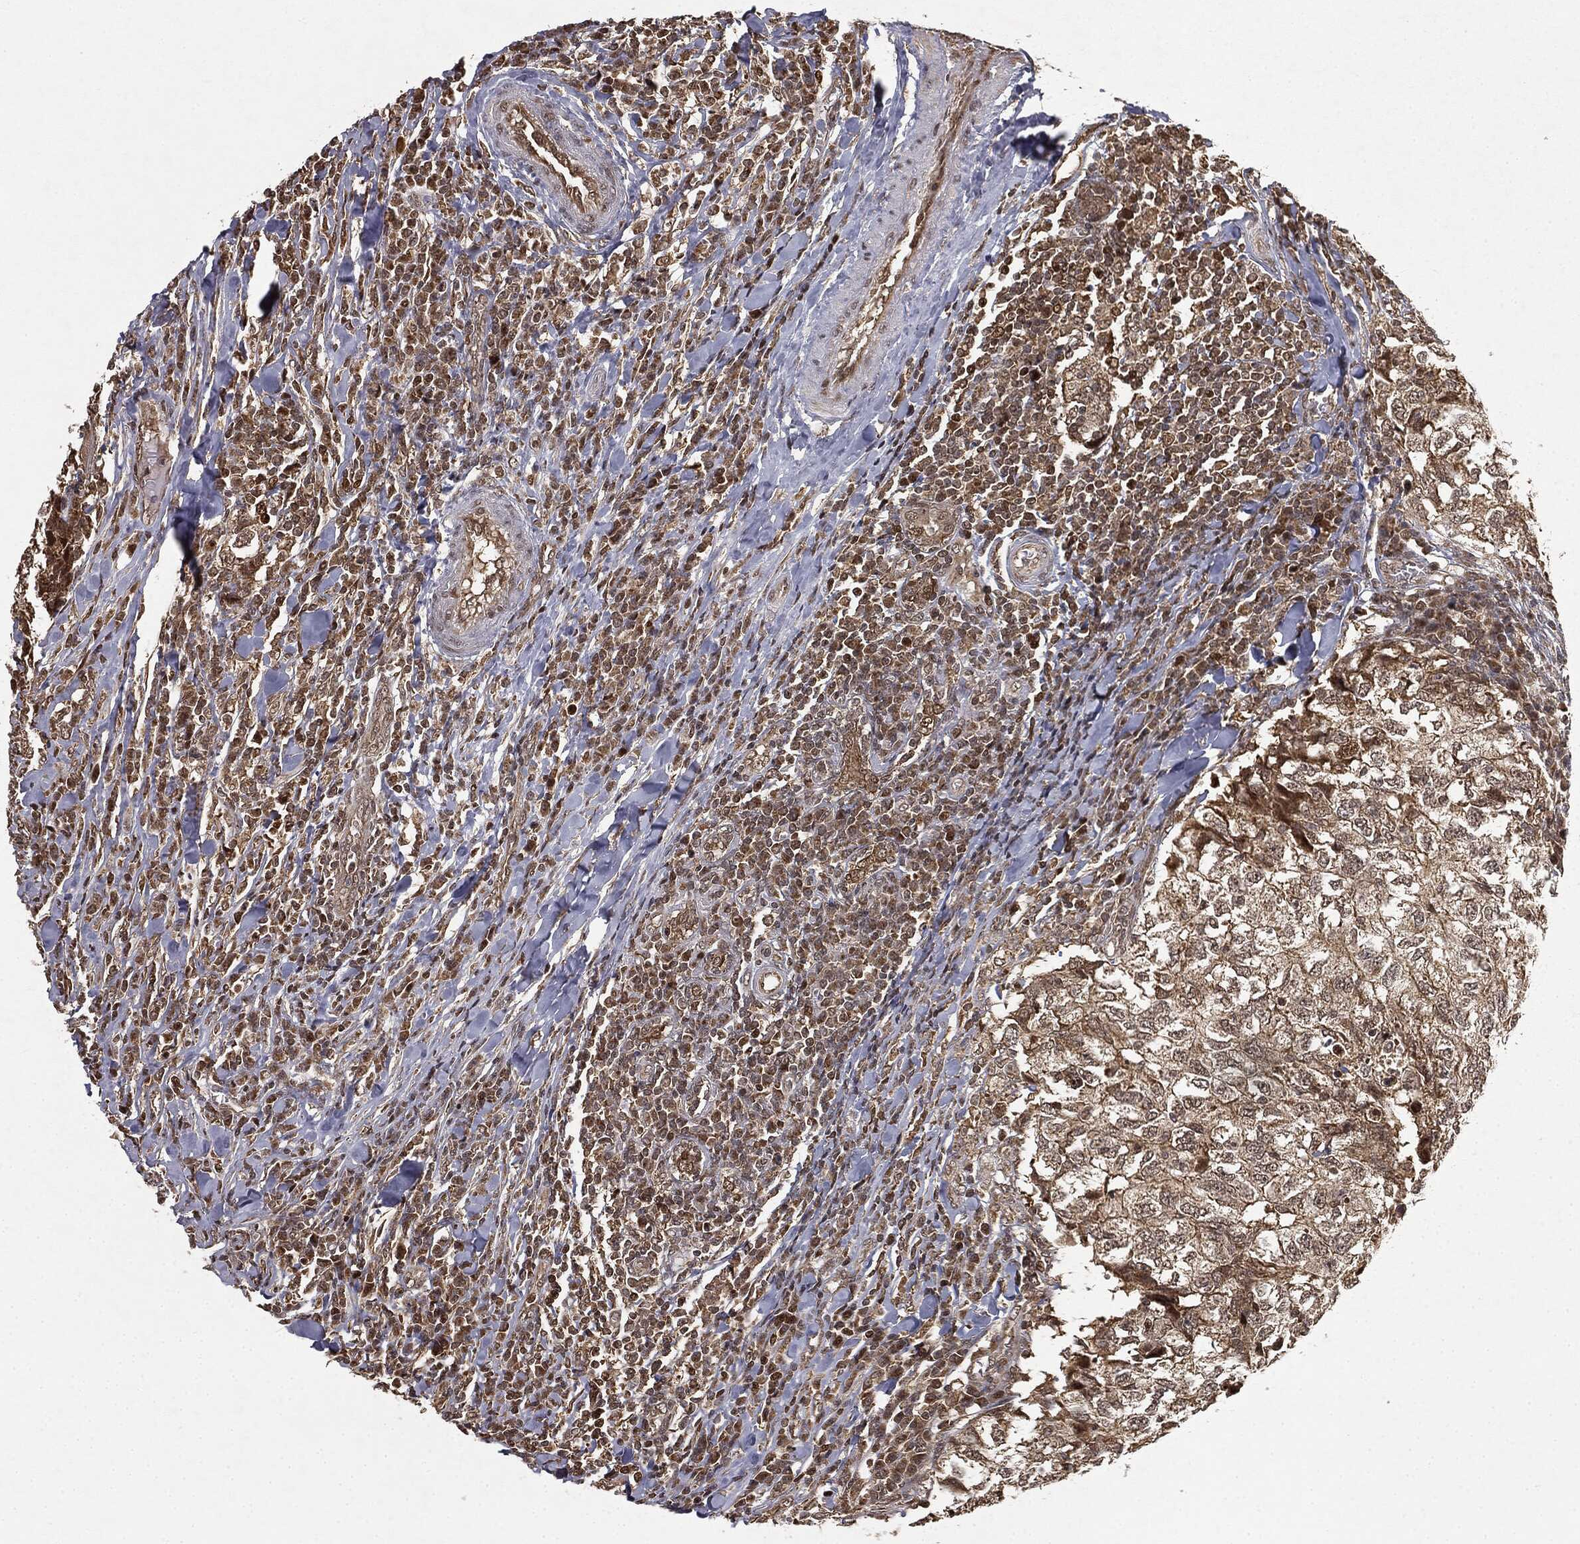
{"staining": {"intensity": "moderate", "quantity": ">75%", "location": "cytoplasmic/membranous"}, "tissue": "breast cancer", "cell_type": "Tumor cells", "image_type": "cancer", "snomed": [{"axis": "morphology", "description": "Duct carcinoma"}, {"axis": "topography", "description": "Breast"}], "caption": "DAB (3,3'-diaminobenzidine) immunohistochemical staining of breast intraductal carcinoma exhibits moderate cytoplasmic/membranous protein positivity in approximately >75% of tumor cells. (brown staining indicates protein expression, while blue staining denotes nuclei).", "gene": "ZNHIT6", "patient": {"sex": "female", "age": 30}}